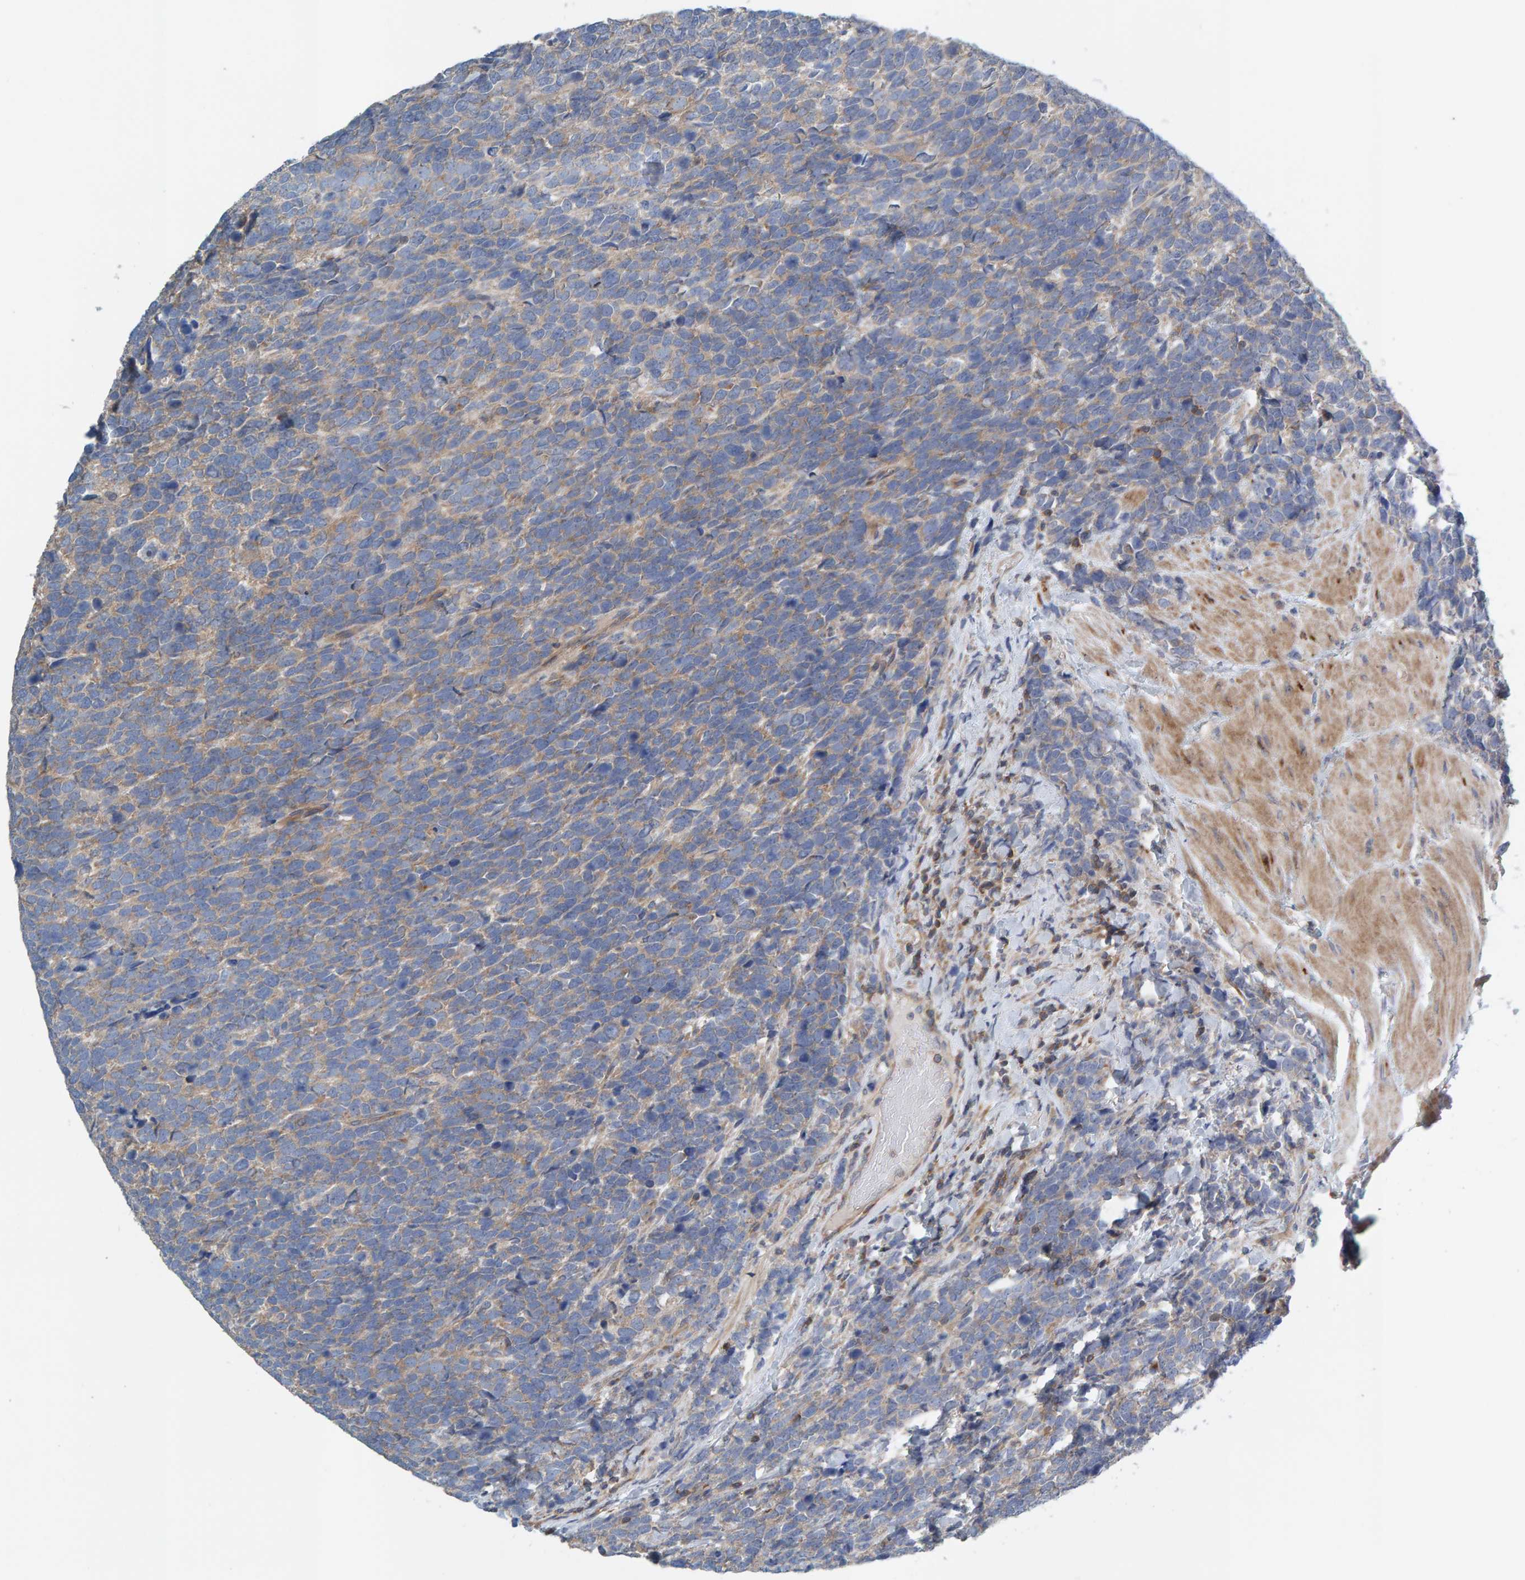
{"staining": {"intensity": "weak", "quantity": ">75%", "location": "cytoplasmic/membranous"}, "tissue": "urothelial cancer", "cell_type": "Tumor cells", "image_type": "cancer", "snomed": [{"axis": "morphology", "description": "Urothelial carcinoma, High grade"}, {"axis": "topography", "description": "Urinary bladder"}], "caption": "High-power microscopy captured an IHC micrograph of urothelial cancer, revealing weak cytoplasmic/membranous staining in about >75% of tumor cells.", "gene": "CCM2", "patient": {"sex": "female", "age": 82}}